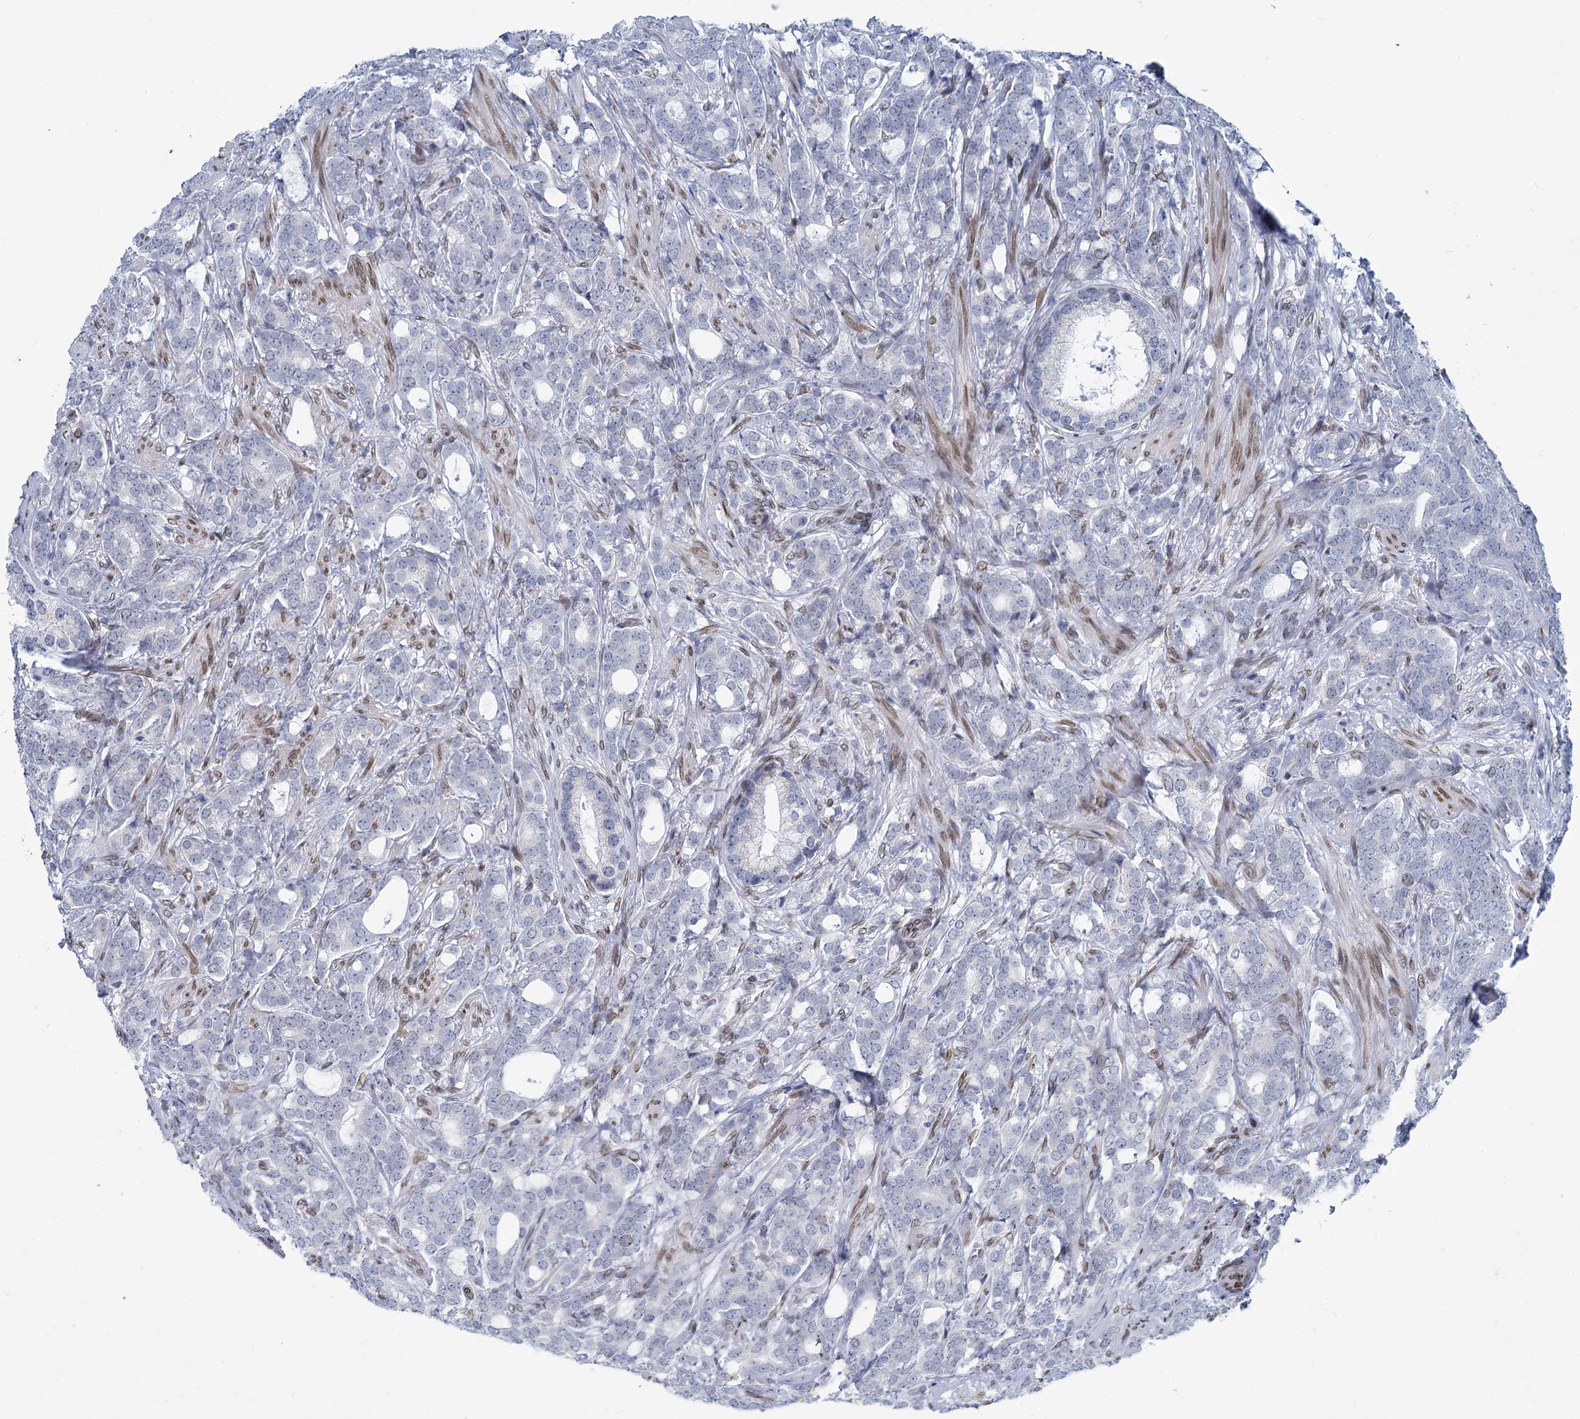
{"staining": {"intensity": "negative", "quantity": "none", "location": "none"}, "tissue": "prostate cancer", "cell_type": "Tumor cells", "image_type": "cancer", "snomed": [{"axis": "morphology", "description": "Adenocarcinoma, Low grade"}, {"axis": "topography", "description": "Prostate"}], "caption": "Protein analysis of prostate cancer (low-grade adenocarcinoma) exhibits no significant staining in tumor cells. (Stains: DAB (3,3'-diaminobenzidine) immunohistochemistry (IHC) with hematoxylin counter stain, Microscopy: brightfield microscopy at high magnification).", "gene": "PRSS35", "patient": {"sex": "male", "age": 71}}